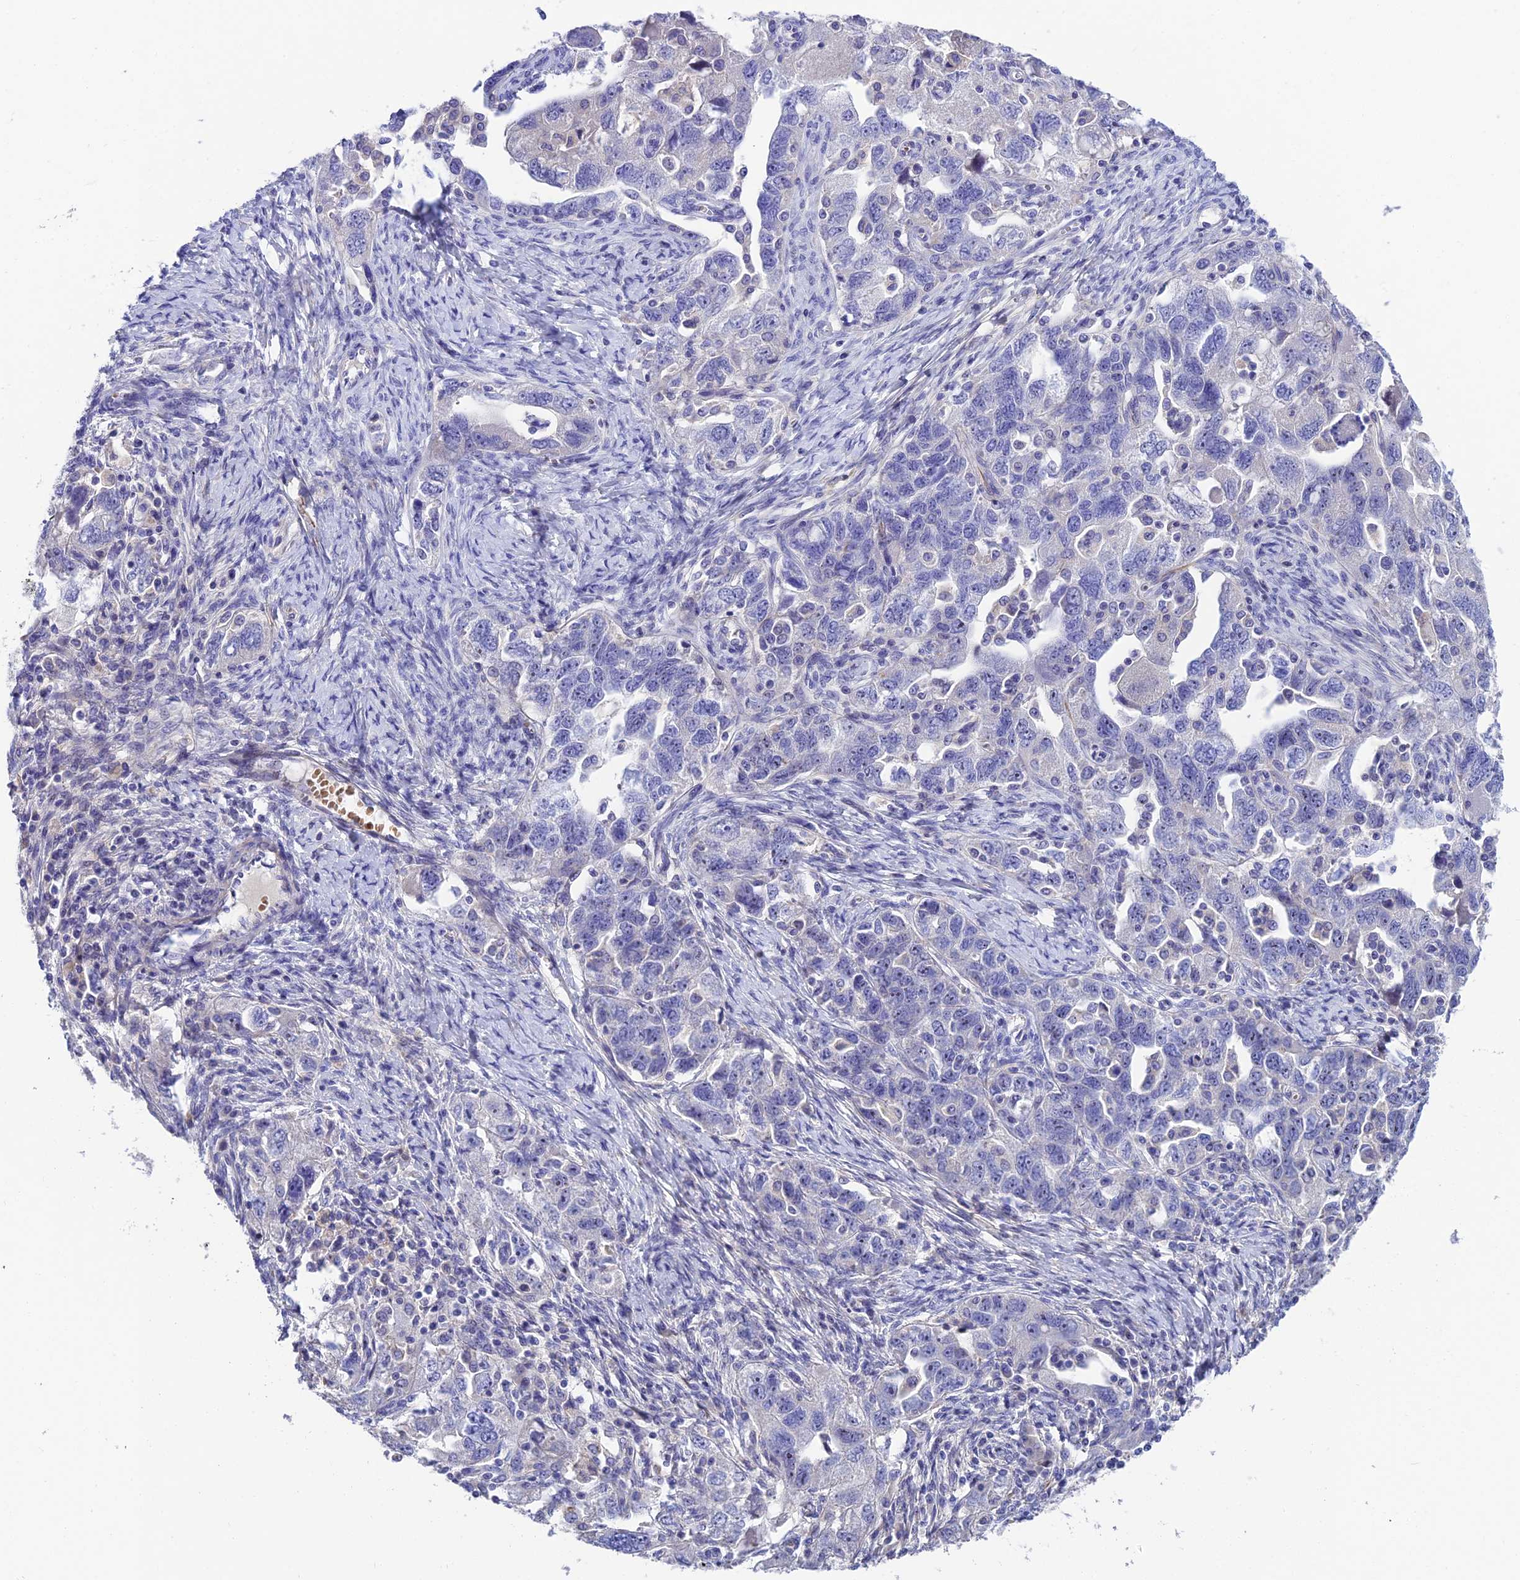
{"staining": {"intensity": "negative", "quantity": "none", "location": "none"}, "tissue": "ovarian cancer", "cell_type": "Tumor cells", "image_type": "cancer", "snomed": [{"axis": "morphology", "description": "Carcinoma, NOS"}, {"axis": "morphology", "description": "Cystadenocarcinoma, serous, NOS"}, {"axis": "topography", "description": "Ovary"}], "caption": "Tumor cells show no significant positivity in serous cystadenocarcinoma (ovarian).", "gene": "DUSP29", "patient": {"sex": "female", "age": 69}}